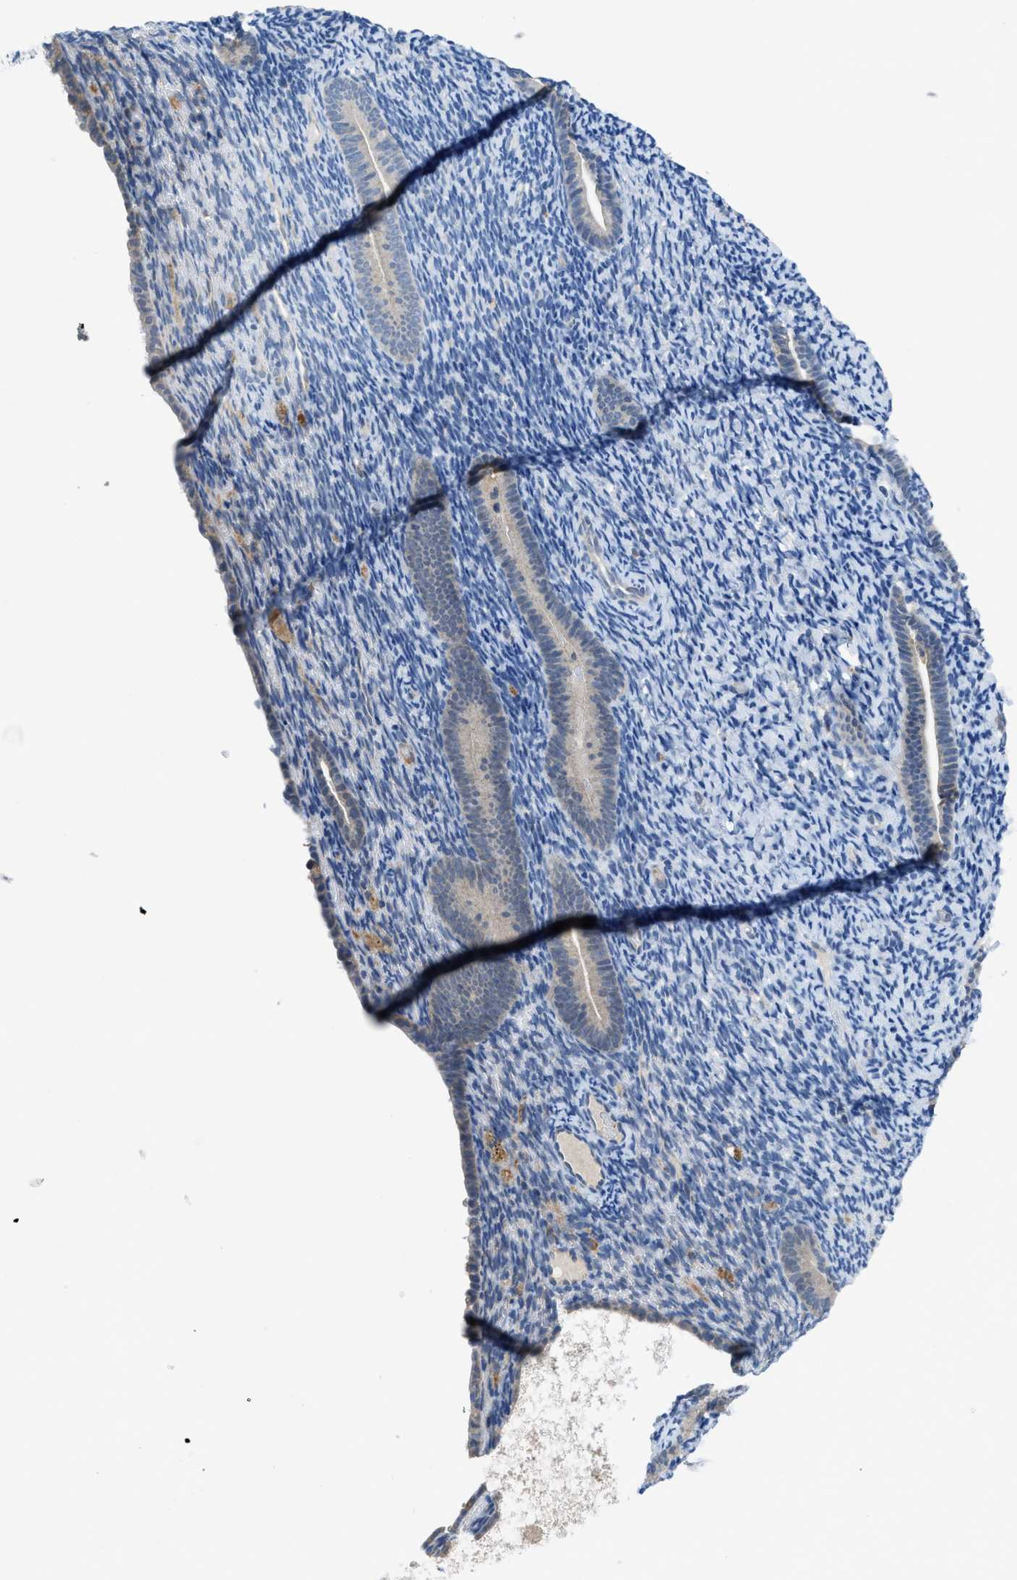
{"staining": {"intensity": "negative", "quantity": "none", "location": "none"}, "tissue": "endometrium", "cell_type": "Cells in endometrial stroma", "image_type": "normal", "snomed": [{"axis": "morphology", "description": "Normal tissue, NOS"}, {"axis": "topography", "description": "Endometrium"}], "caption": "IHC image of benign endometrium: human endometrium stained with DAB (3,3'-diaminobenzidine) shows no significant protein staining in cells in endometrial stroma.", "gene": "PANX1", "patient": {"sex": "female", "age": 51}}